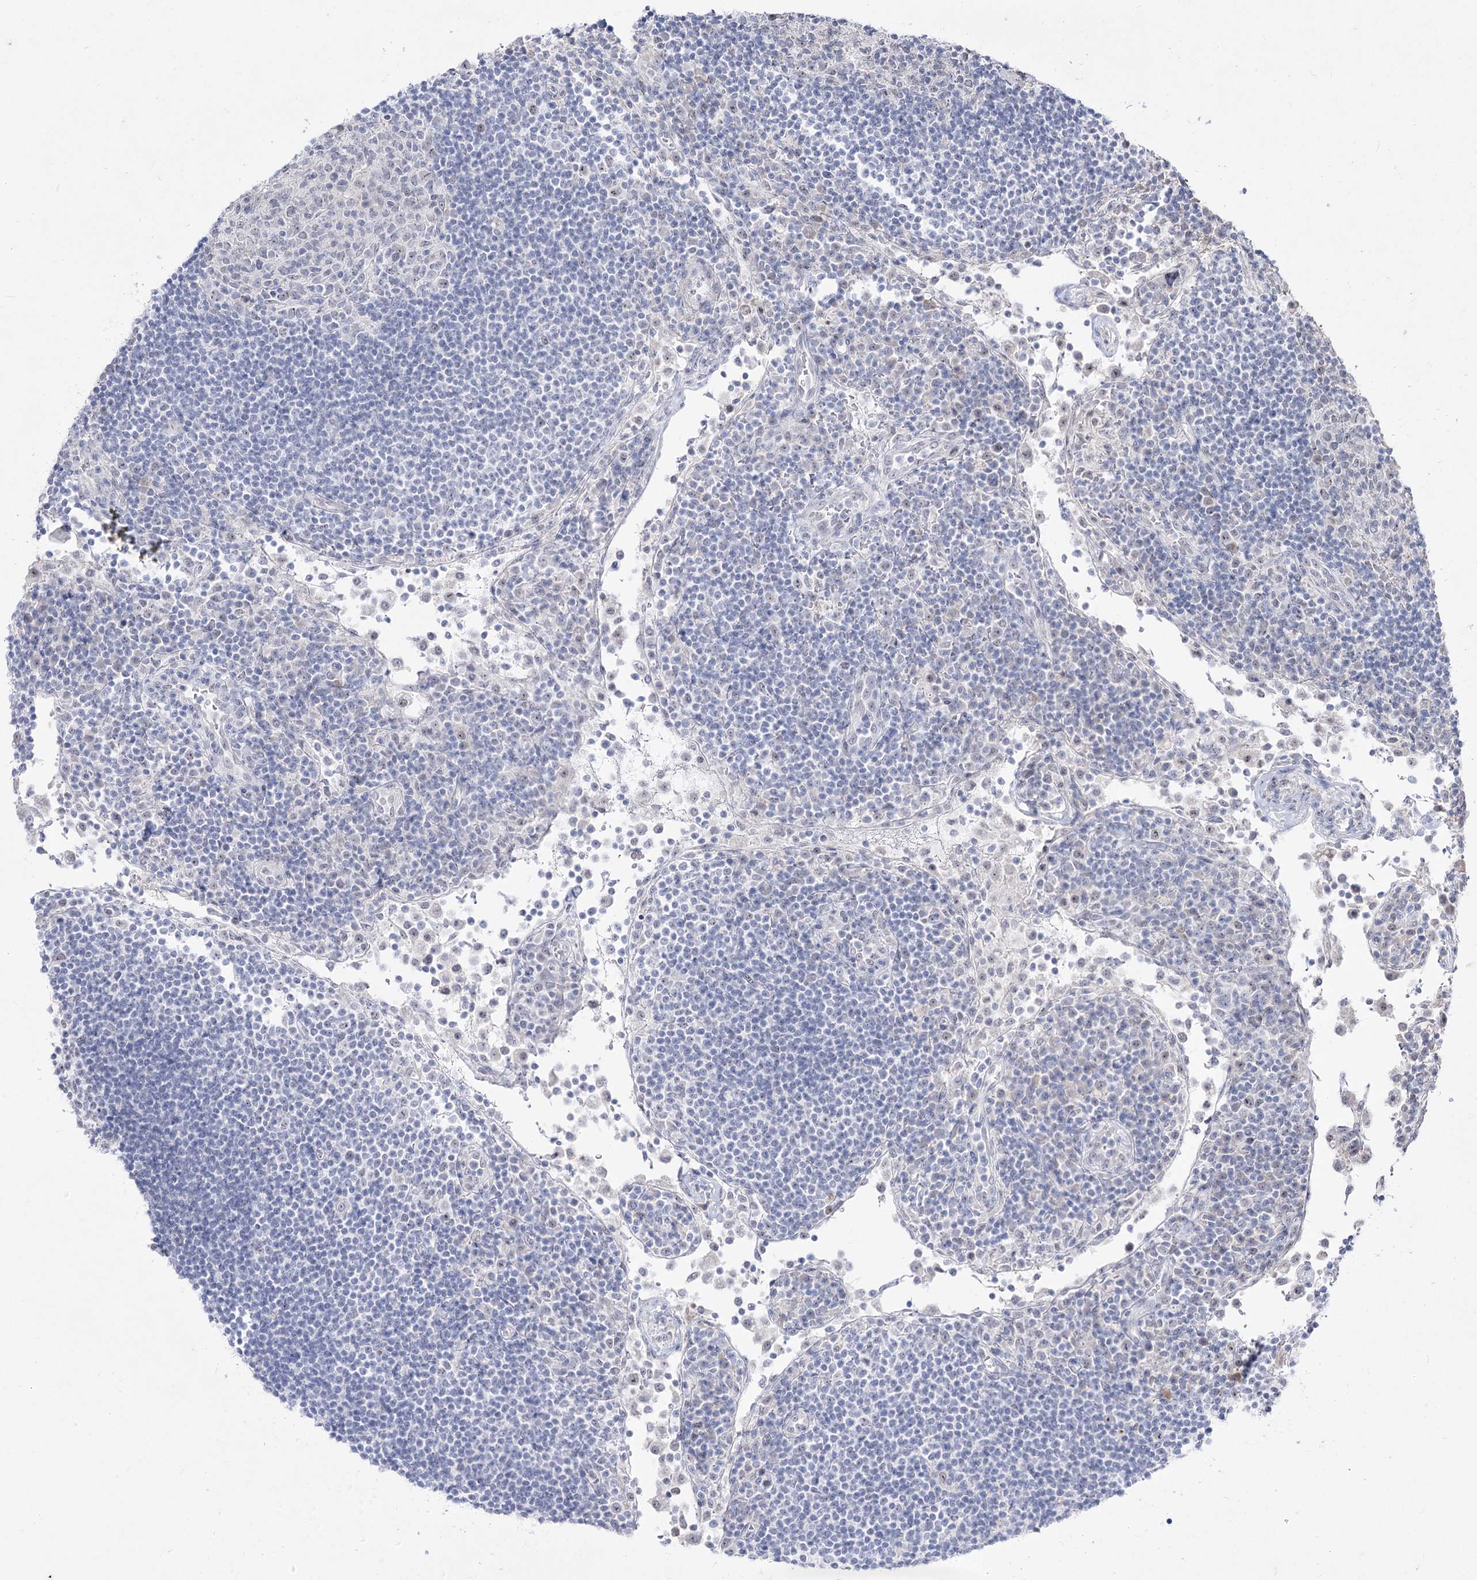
{"staining": {"intensity": "negative", "quantity": "none", "location": "none"}, "tissue": "lymph node", "cell_type": "Germinal center cells", "image_type": "normal", "snomed": [{"axis": "morphology", "description": "Normal tissue, NOS"}, {"axis": "topography", "description": "Lymph node"}], "caption": "A high-resolution micrograph shows IHC staining of unremarkable lymph node, which displays no significant positivity in germinal center cells.", "gene": "DDX50", "patient": {"sex": "female", "age": 53}}